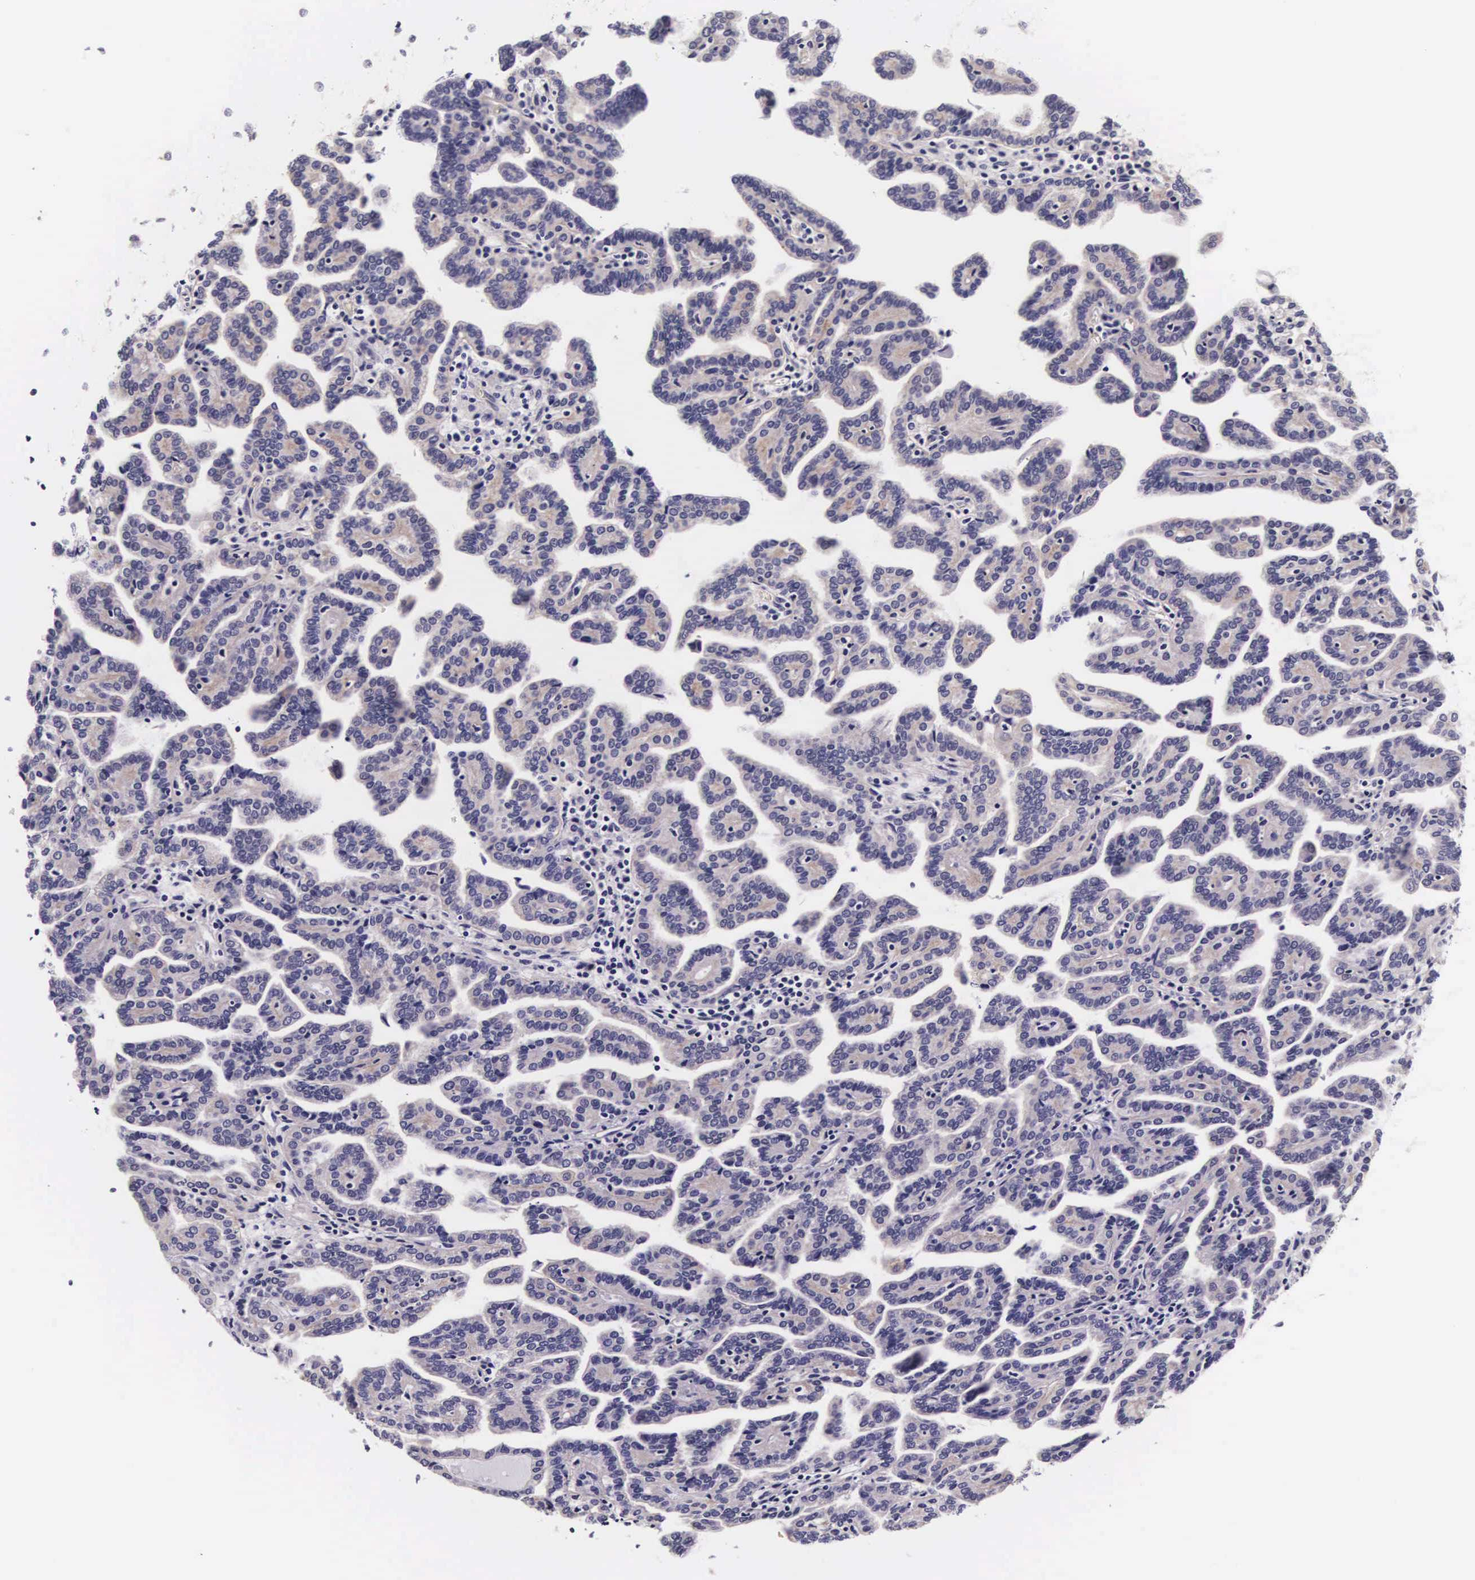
{"staining": {"intensity": "negative", "quantity": "none", "location": "none"}, "tissue": "renal cancer", "cell_type": "Tumor cells", "image_type": "cancer", "snomed": [{"axis": "morphology", "description": "Adenocarcinoma, NOS"}, {"axis": "topography", "description": "Kidney"}], "caption": "High power microscopy micrograph of an IHC image of adenocarcinoma (renal), revealing no significant staining in tumor cells.", "gene": "PHETA2", "patient": {"sex": "male", "age": 61}}